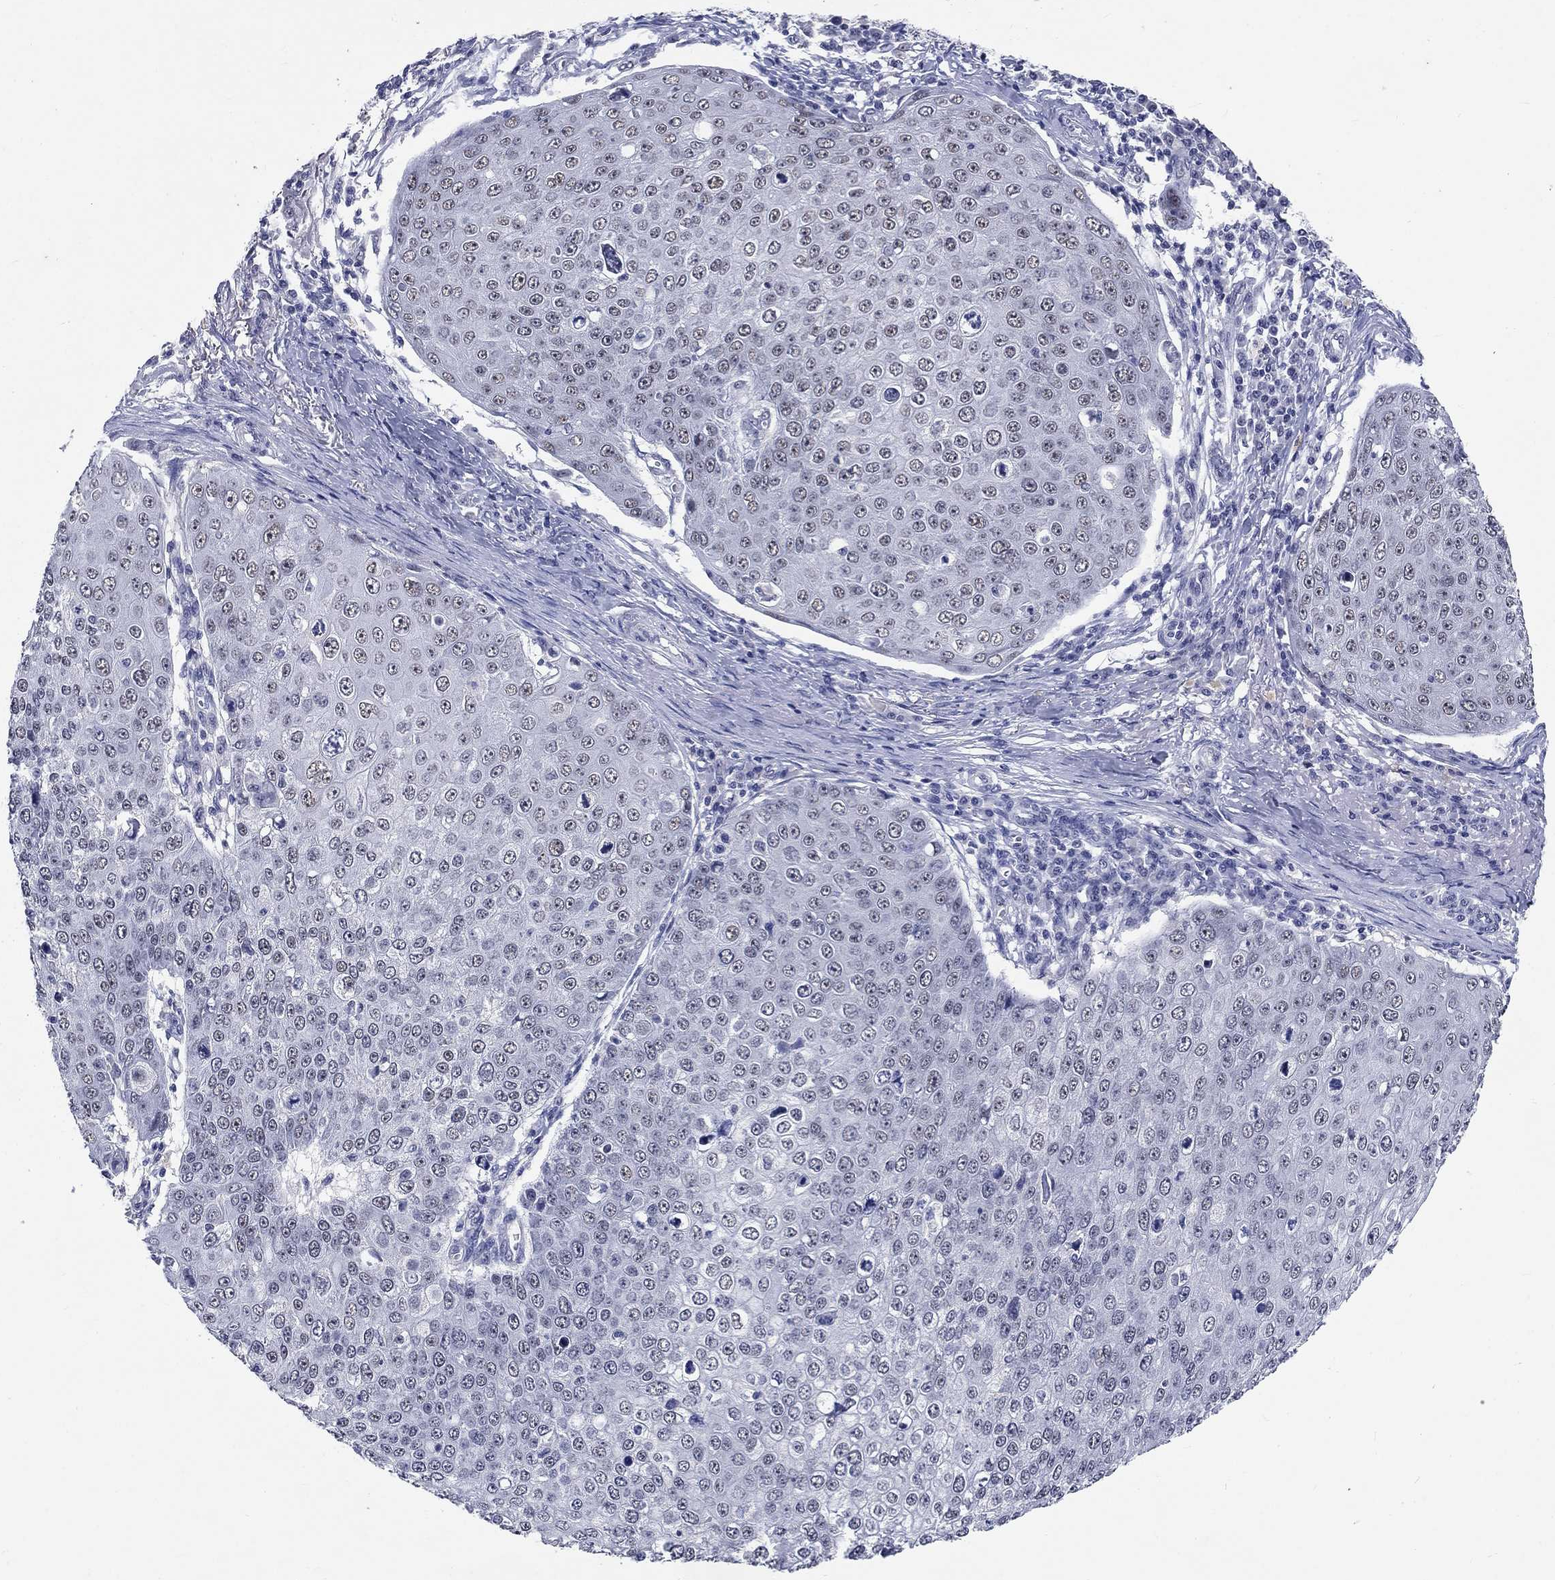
{"staining": {"intensity": "negative", "quantity": "none", "location": "none"}, "tissue": "skin cancer", "cell_type": "Tumor cells", "image_type": "cancer", "snomed": [{"axis": "morphology", "description": "Squamous cell carcinoma, NOS"}, {"axis": "topography", "description": "Skin"}], "caption": "High magnification brightfield microscopy of skin squamous cell carcinoma stained with DAB (3,3'-diaminobenzidine) (brown) and counterstained with hematoxylin (blue): tumor cells show no significant staining. The staining was performed using DAB to visualize the protein expression in brown, while the nuclei were stained in blue with hematoxylin (Magnification: 20x).", "gene": "GRIN1", "patient": {"sex": "male", "age": 71}}